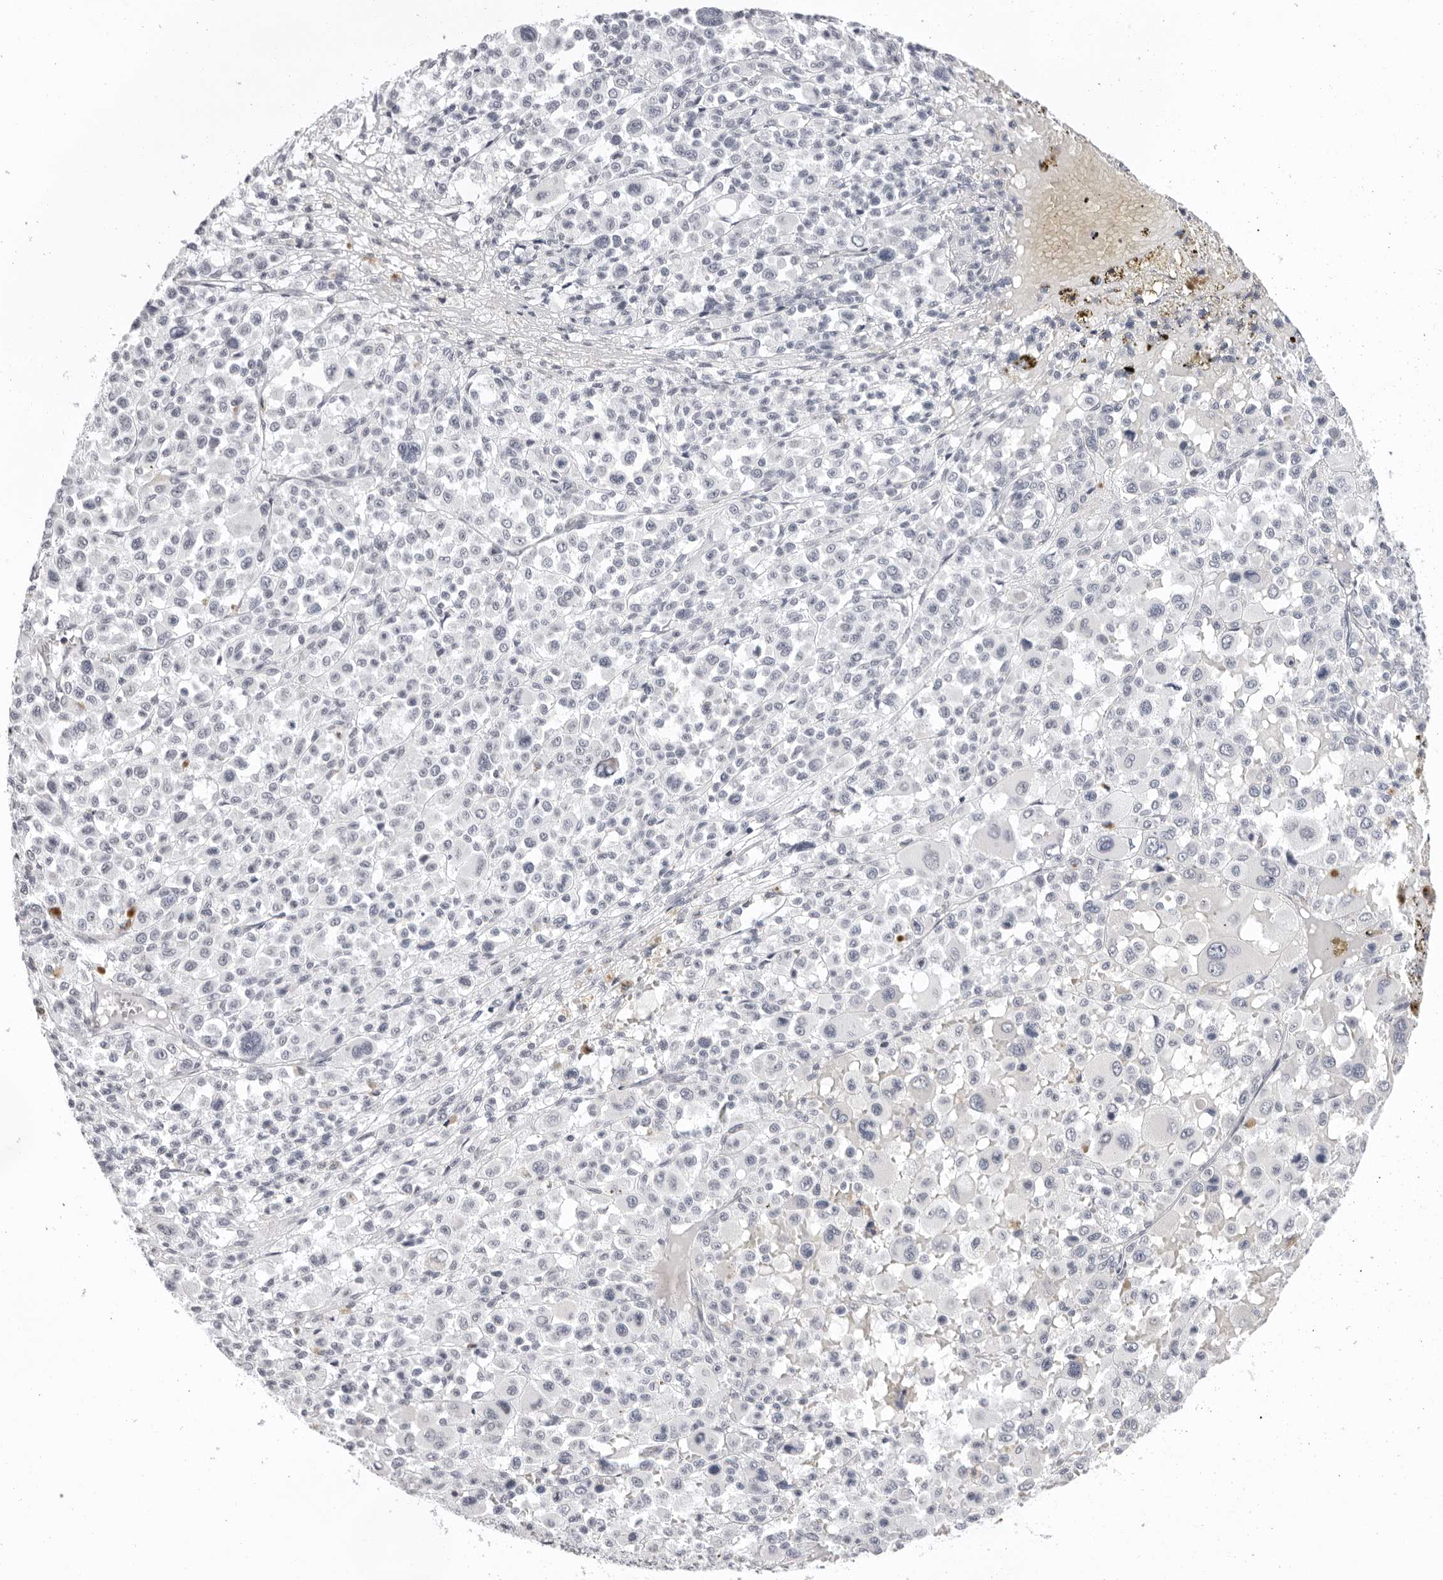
{"staining": {"intensity": "negative", "quantity": "none", "location": "none"}, "tissue": "melanoma", "cell_type": "Tumor cells", "image_type": "cancer", "snomed": [{"axis": "morphology", "description": "Malignant melanoma, Metastatic site"}, {"axis": "topography", "description": "Skin"}], "caption": "An immunohistochemistry photomicrograph of malignant melanoma (metastatic site) is shown. There is no staining in tumor cells of malignant melanoma (metastatic site). Brightfield microscopy of immunohistochemistry stained with DAB (brown) and hematoxylin (blue), captured at high magnification.", "gene": "IL17RA", "patient": {"sex": "female", "age": 74}}